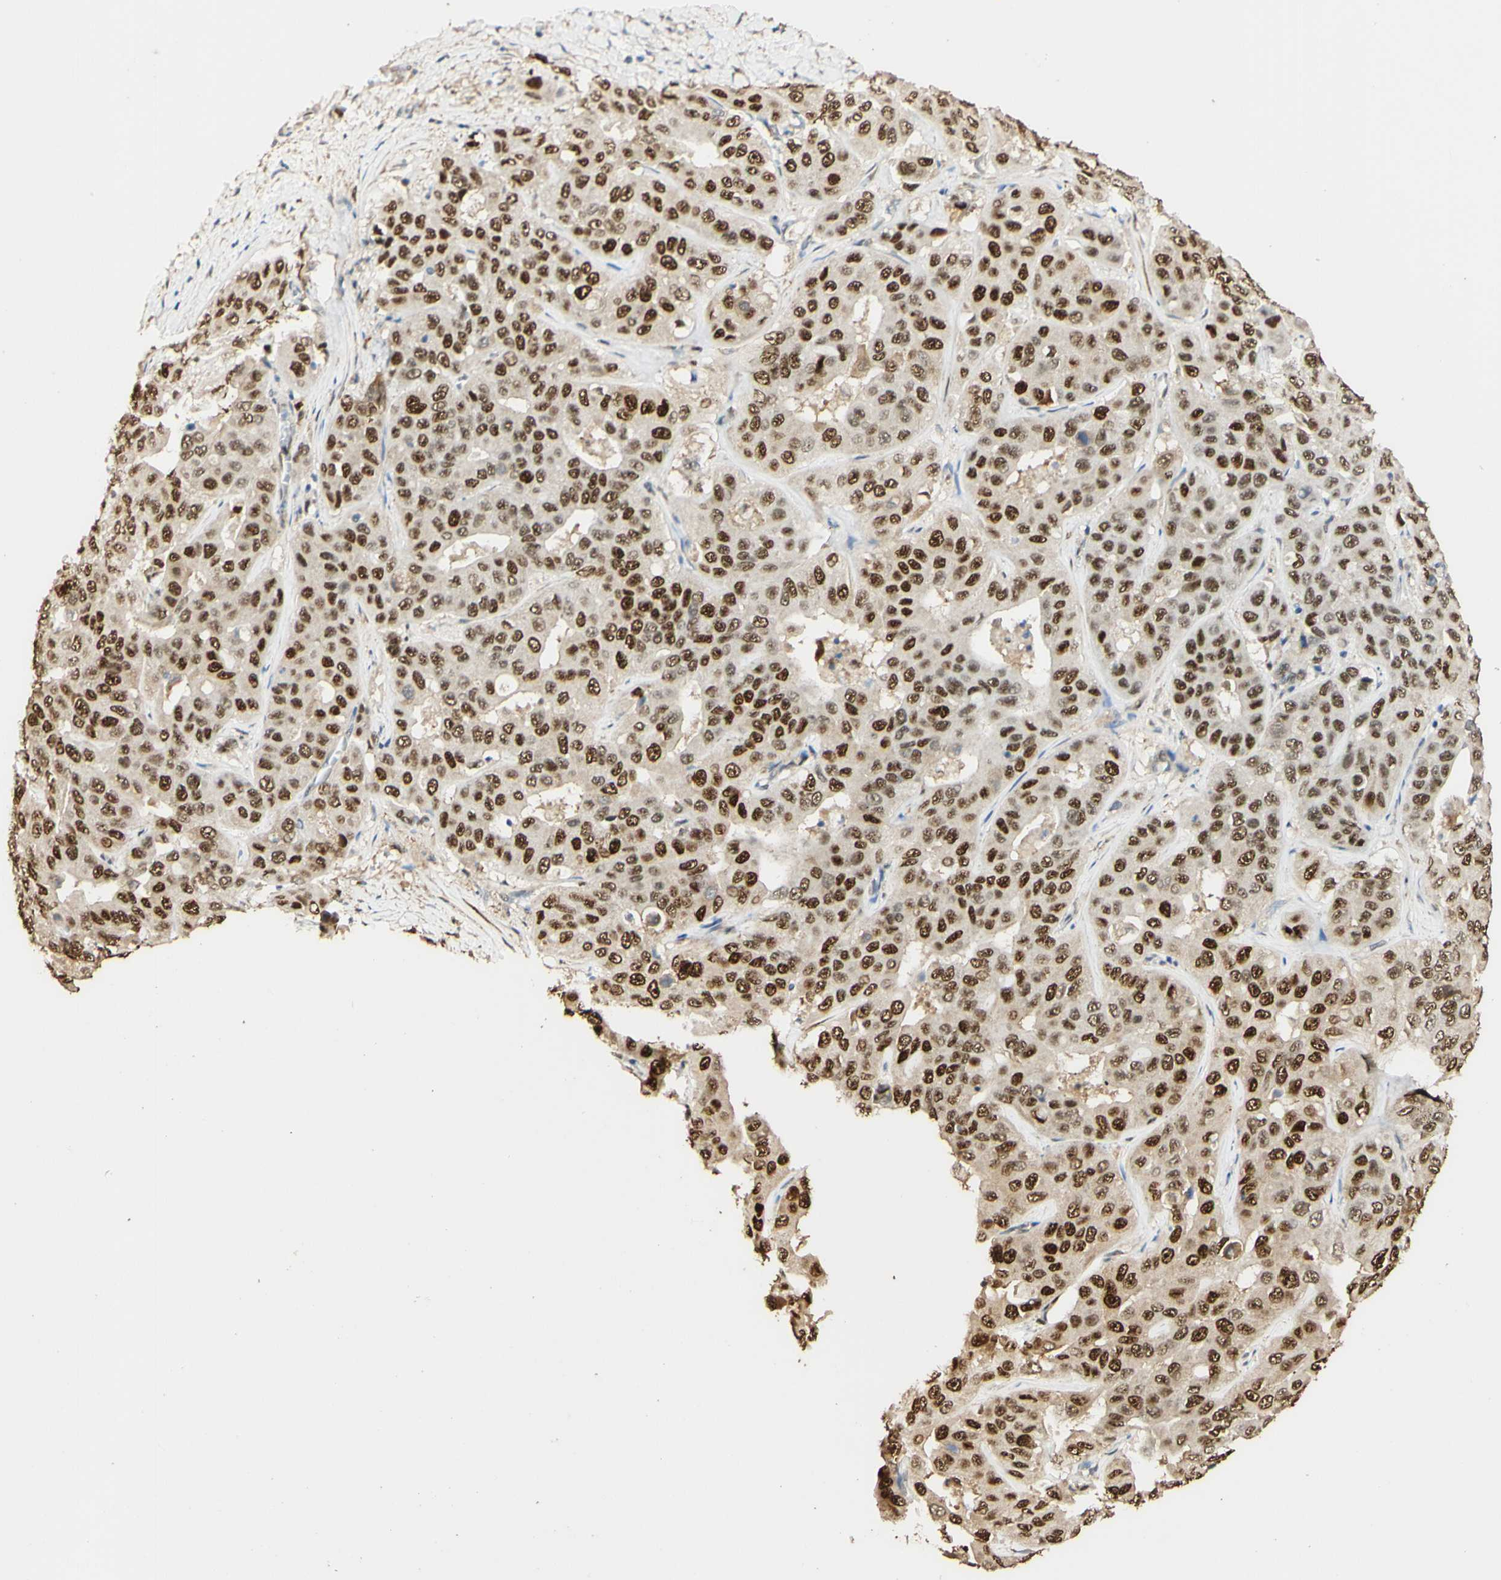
{"staining": {"intensity": "strong", "quantity": ">75%", "location": "nuclear"}, "tissue": "liver cancer", "cell_type": "Tumor cells", "image_type": "cancer", "snomed": [{"axis": "morphology", "description": "Cholangiocarcinoma"}, {"axis": "topography", "description": "Liver"}], "caption": "Liver cancer (cholangiocarcinoma) stained for a protein (brown) shows strong nuclear positive expression in approximately >75% of tumor cells.", "gene": "MAP3K4", "patient": {"sex": "female", "age": 52}}